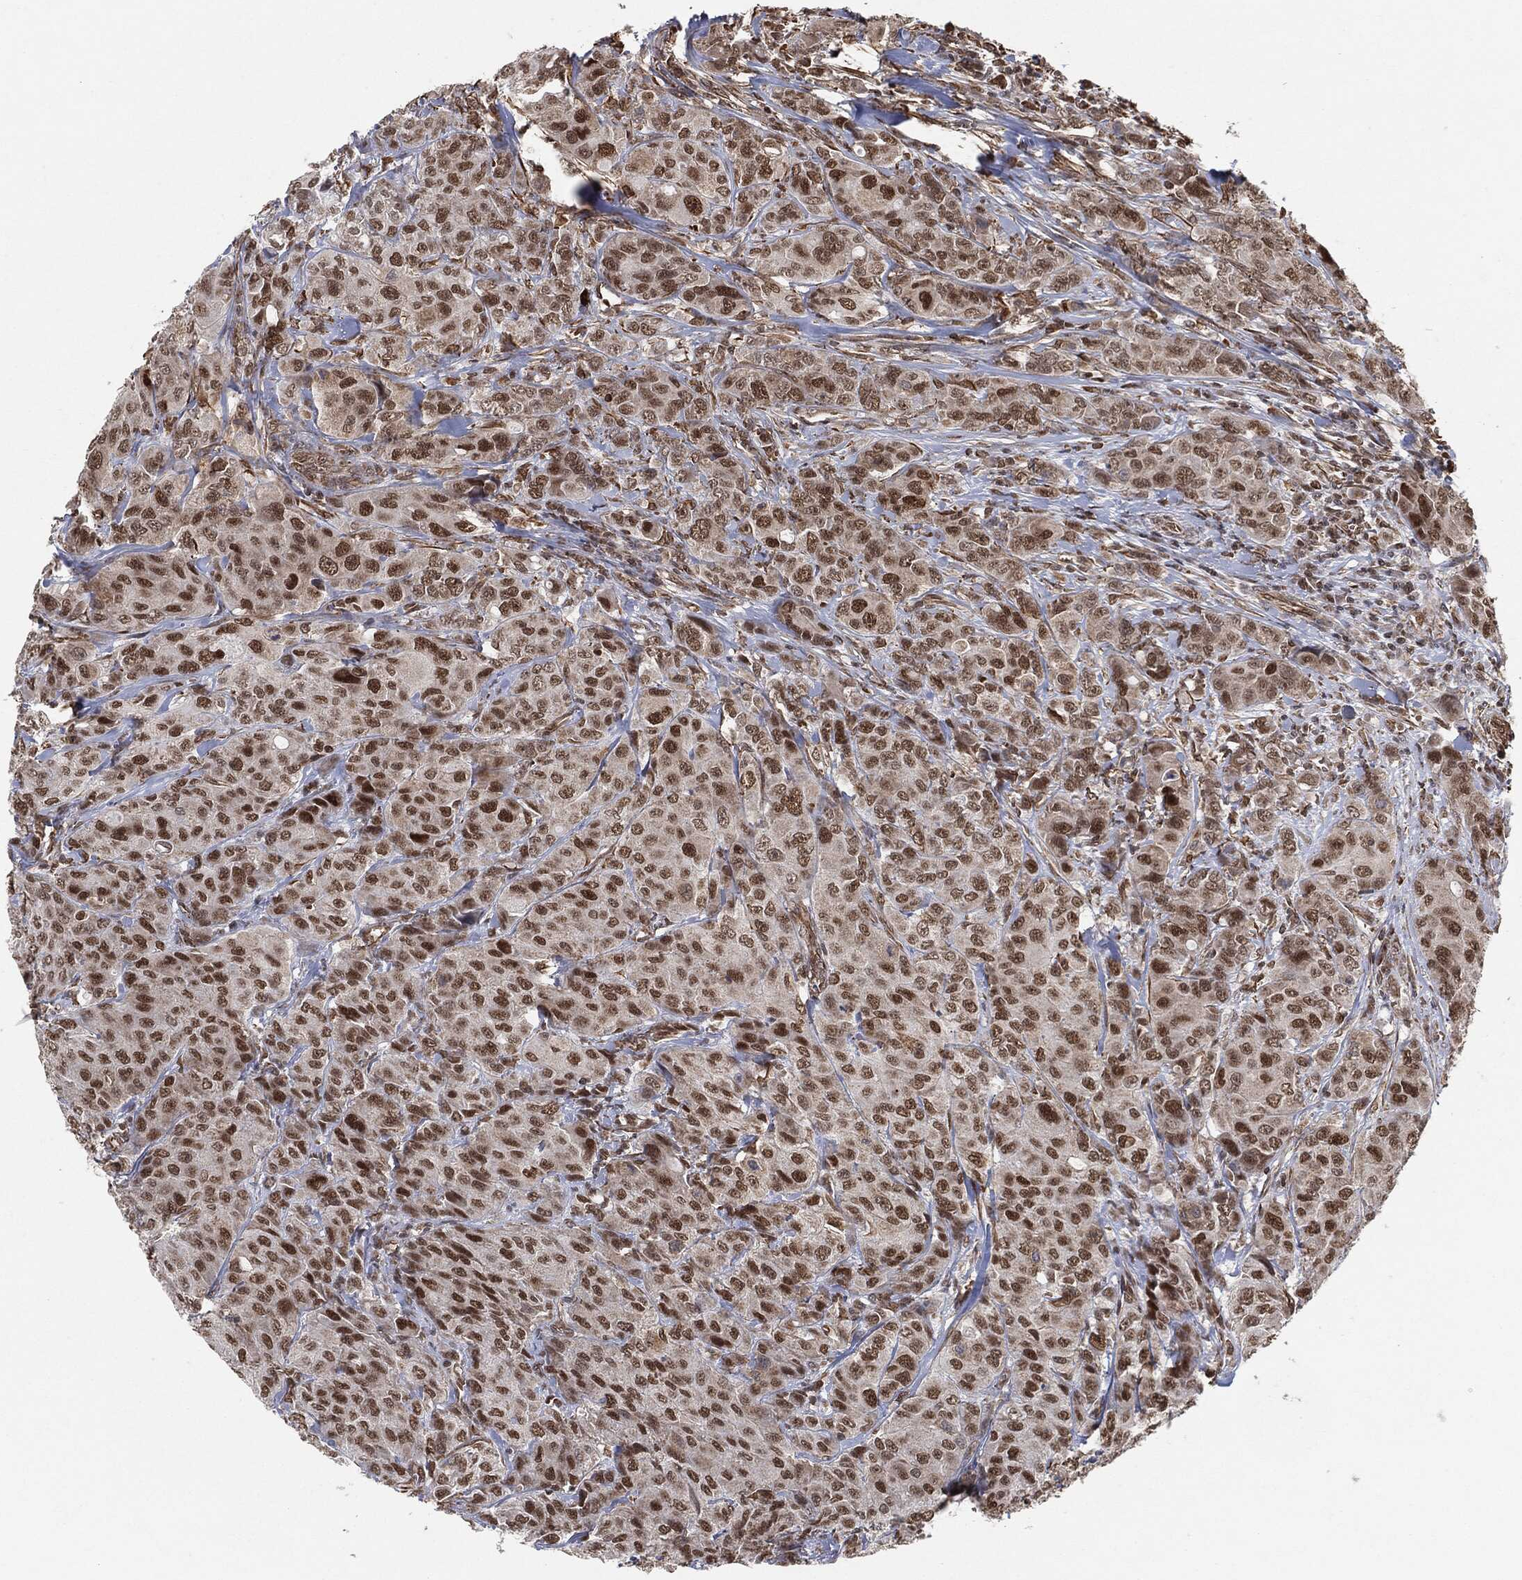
{"staining": {"intensity": "strong", "quantity": "<25%", "location": "nuclear"}, "tissue": "breast cancer", "cell_type": "Tumor cells", "image_type": "cancer", "snomed": [{"axis": "morphology", "description": "Duct carcinoma"}, {"axis": "topography", "description": "Breast"}], "caption": "DAB immunohistochemical staining of human intraductal carcinoma (breast) shows strong nuclear protein staining in approximately <25% of tumor cells. The staining was performed using DAB, with brown indicating positive protein expression. Nuclei are stained blue with hematoxylin.", "gene": "TP53RK", "patient": {"sex": "female", "age": 43}}